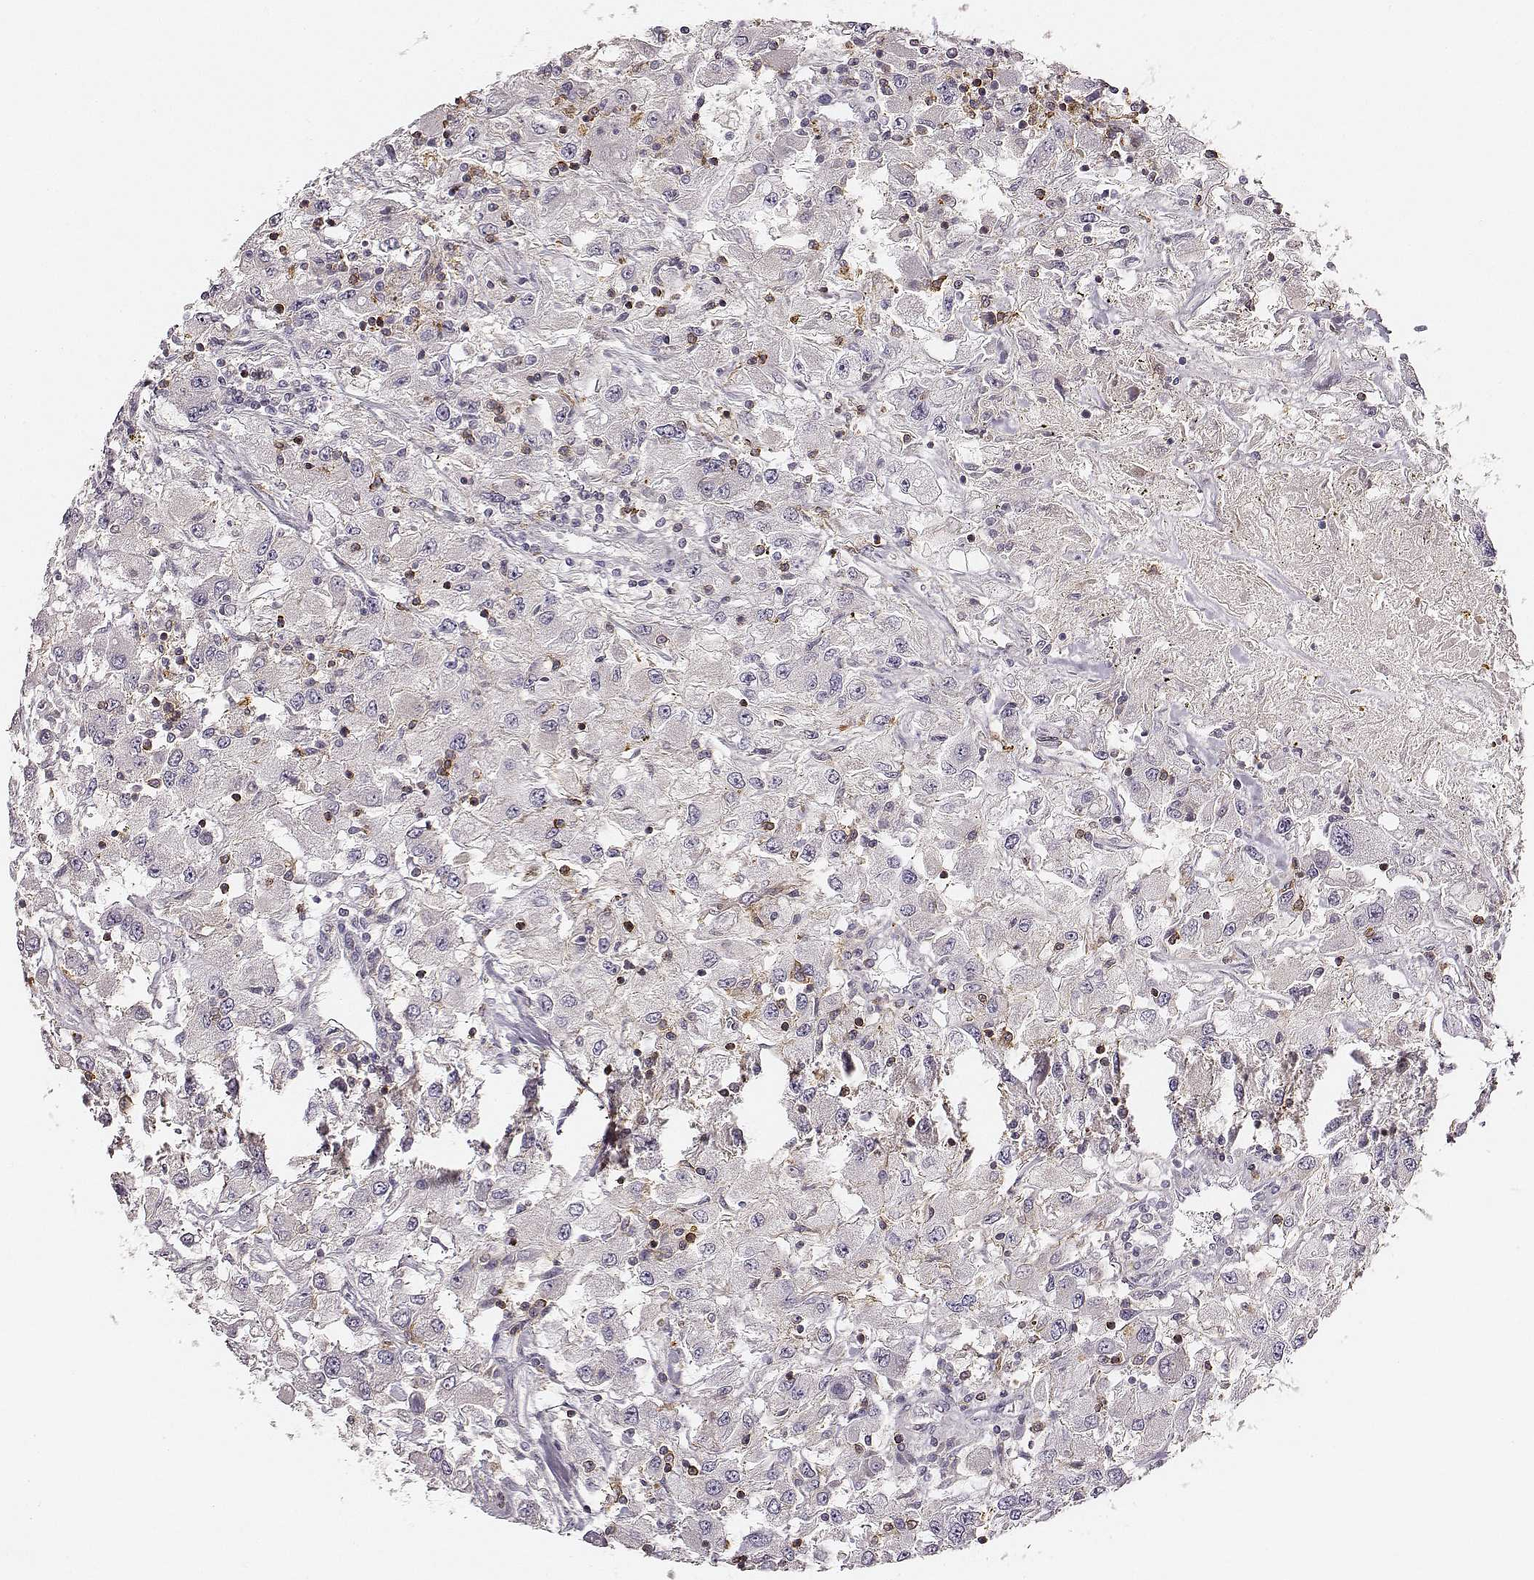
{"staining": {"intensity": "negative", "quantity": "none", "location": "none"}, "tissue": "renal cancer", "cell_type": "Tumor cells", "image_type": "cancer", "snomed": [{"axis": "morphology", "description": "Adenocarcinoma, NOS"}, {"axis": "topography", "description": "Kidney"}], "caption": "This is an immunohistochemistry (IHC) image of renal adenocarcinoma. There is no positivity in tumor cells.", "gene": "ZYX", "patient": {"sex": "female", "age": 67}}